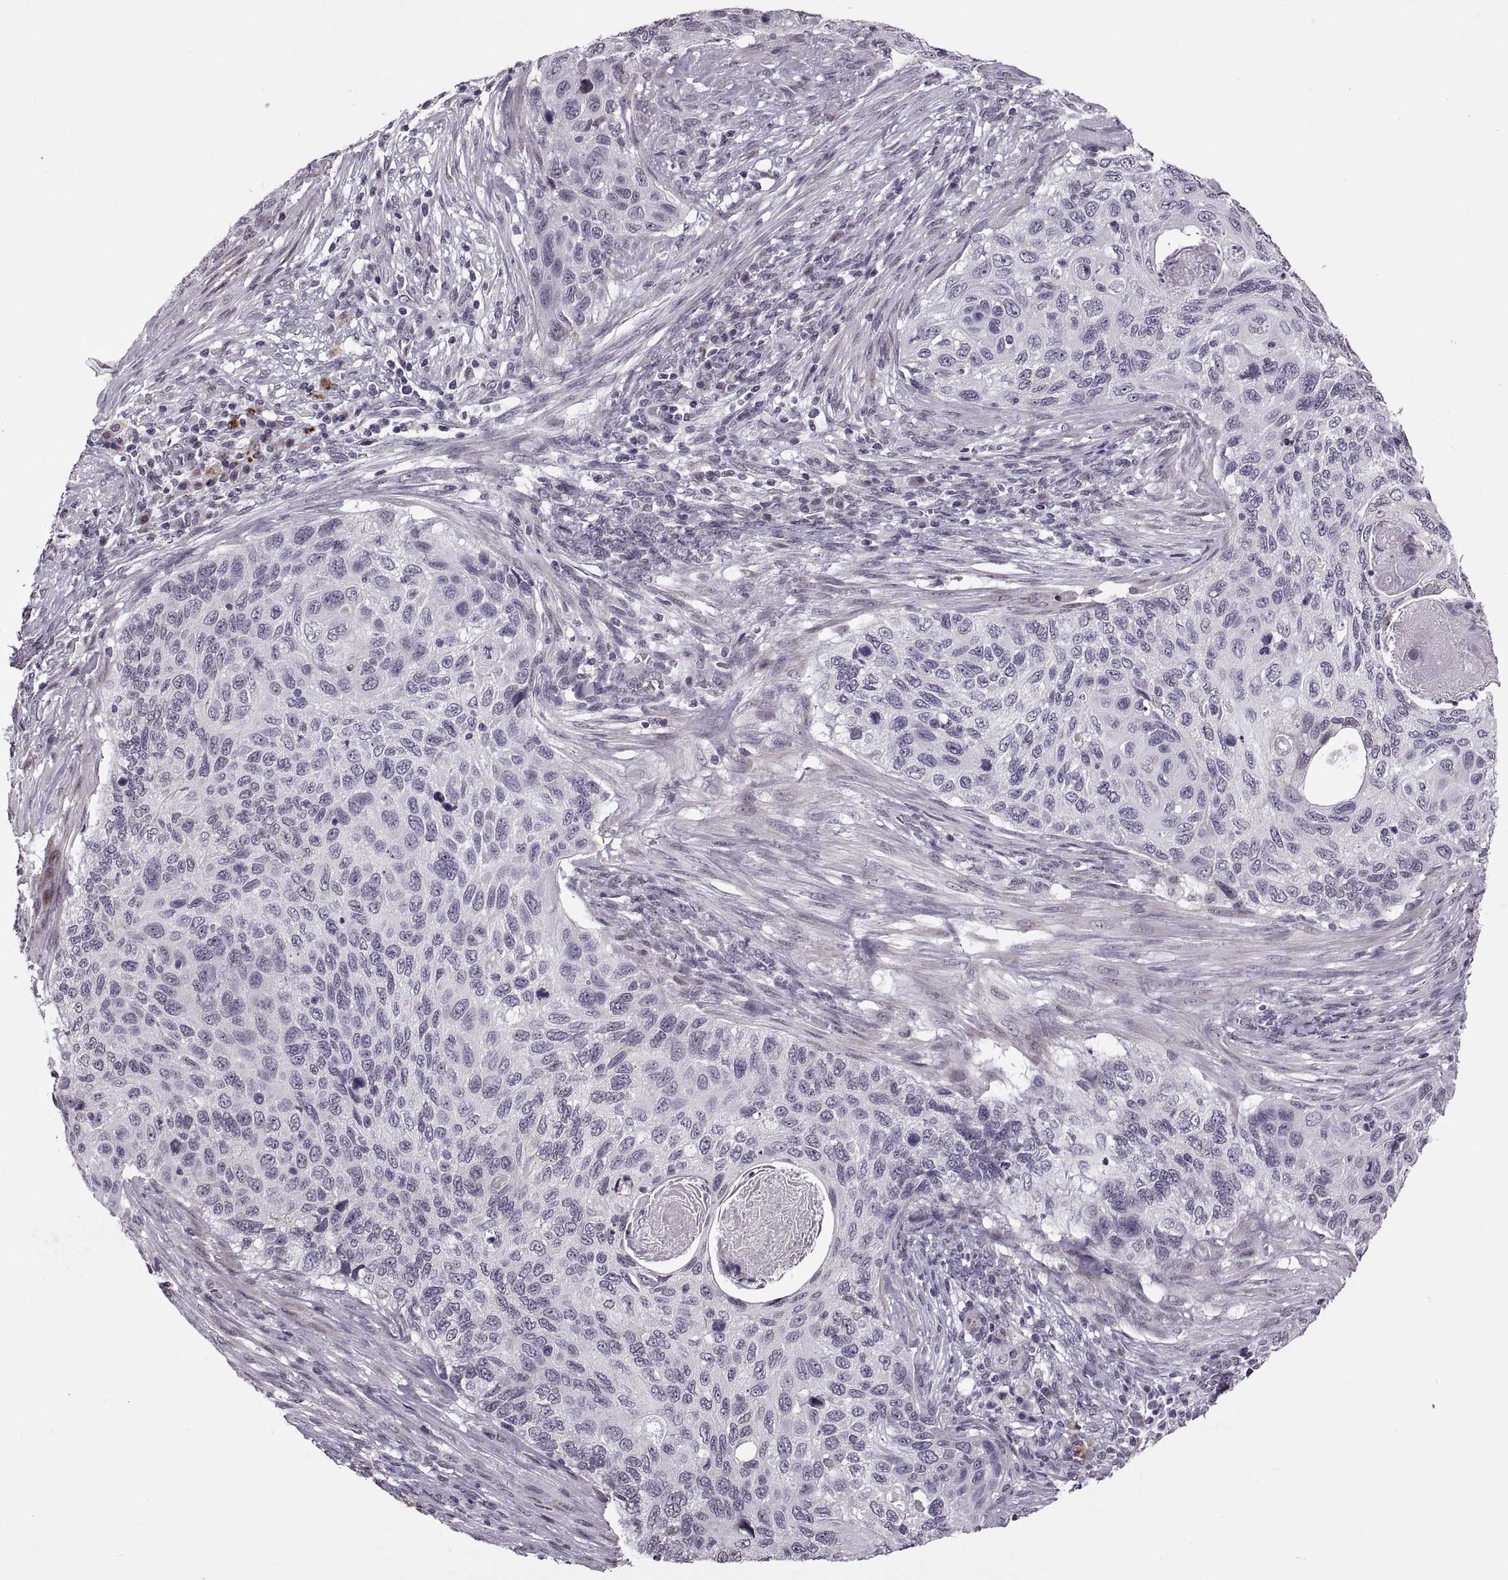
{"staining": {"intensity": "negative", "quantity": "none", "location": "none"}, "tissue": "cervical cancer", "cell_type": "Tumor cells", "image_type": "cancer", "snomed": [{"axis": "morphology", "description": "Squamous cell carcinoma, NOS"}, {"axis": "topography", "description": "Cervix"}], "caption": "Immunohistochemistry histopathology image of neoplastic tissue: cervical squamous cell carcinoma stained with DAB demonstrates no significant protein expression in tumor cells.", "gene": "PRSS37", "patient": {"sex": "female", "age": 70}}